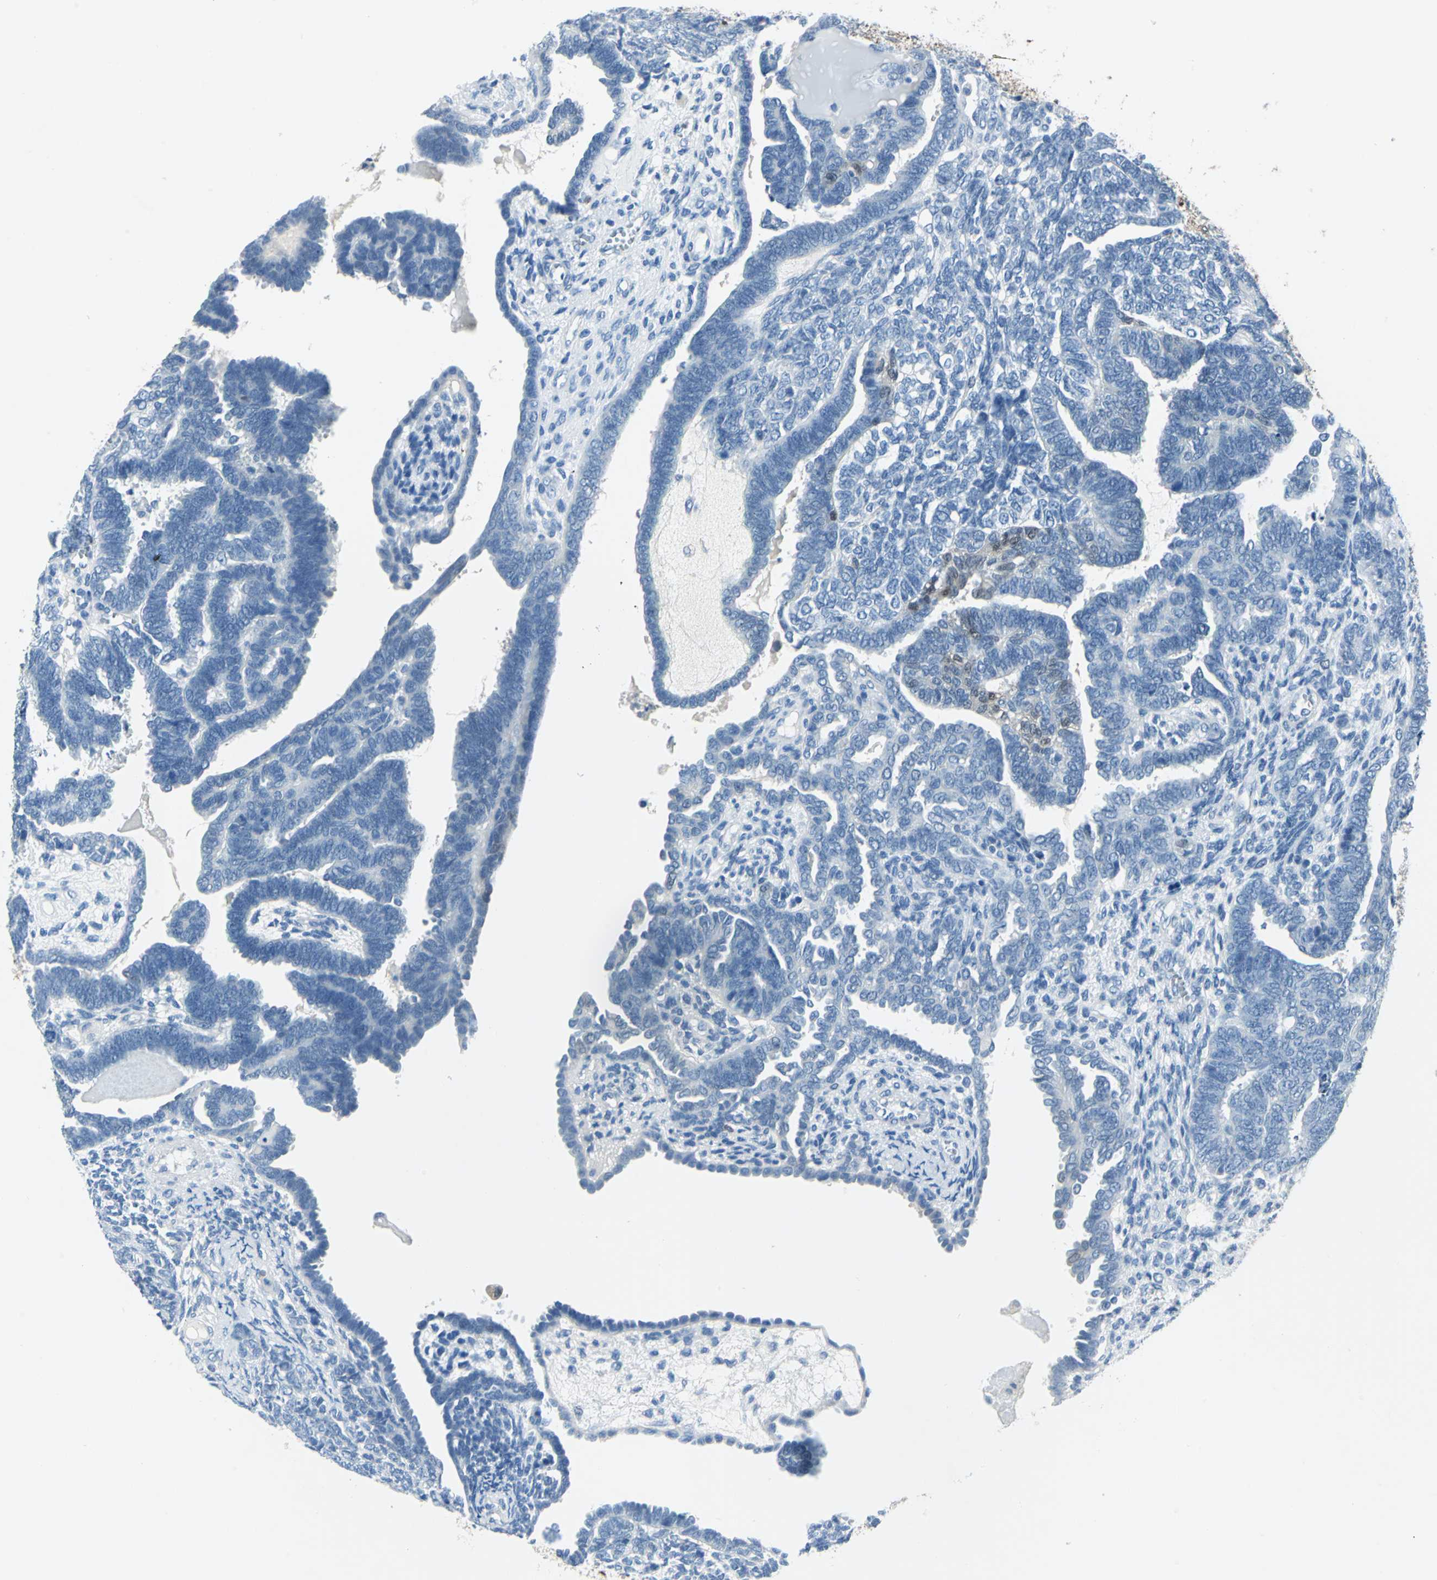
{"staining": {"intensity": "negative", "quantity": "none", "location": "none"}, "tissue": "endometrial cancer", "cell_type": "Tumor cells", "image_type": "cancer", "snomed": [{"axis": "morphology", "description": "Neoplasm, malignant, NOS"}, {"axis": "topography", "description": "Endometrium"}], "caption": "High magnification brightfield microscopy of endometrial cancer stained with DAB (3,3'-diaminobenzidine) (brown) and counterstained with hematoxylin (blue): tumor cells show no significant expression.", "gene": "SFN", "patient": {"sex": "female", "age": 74}}